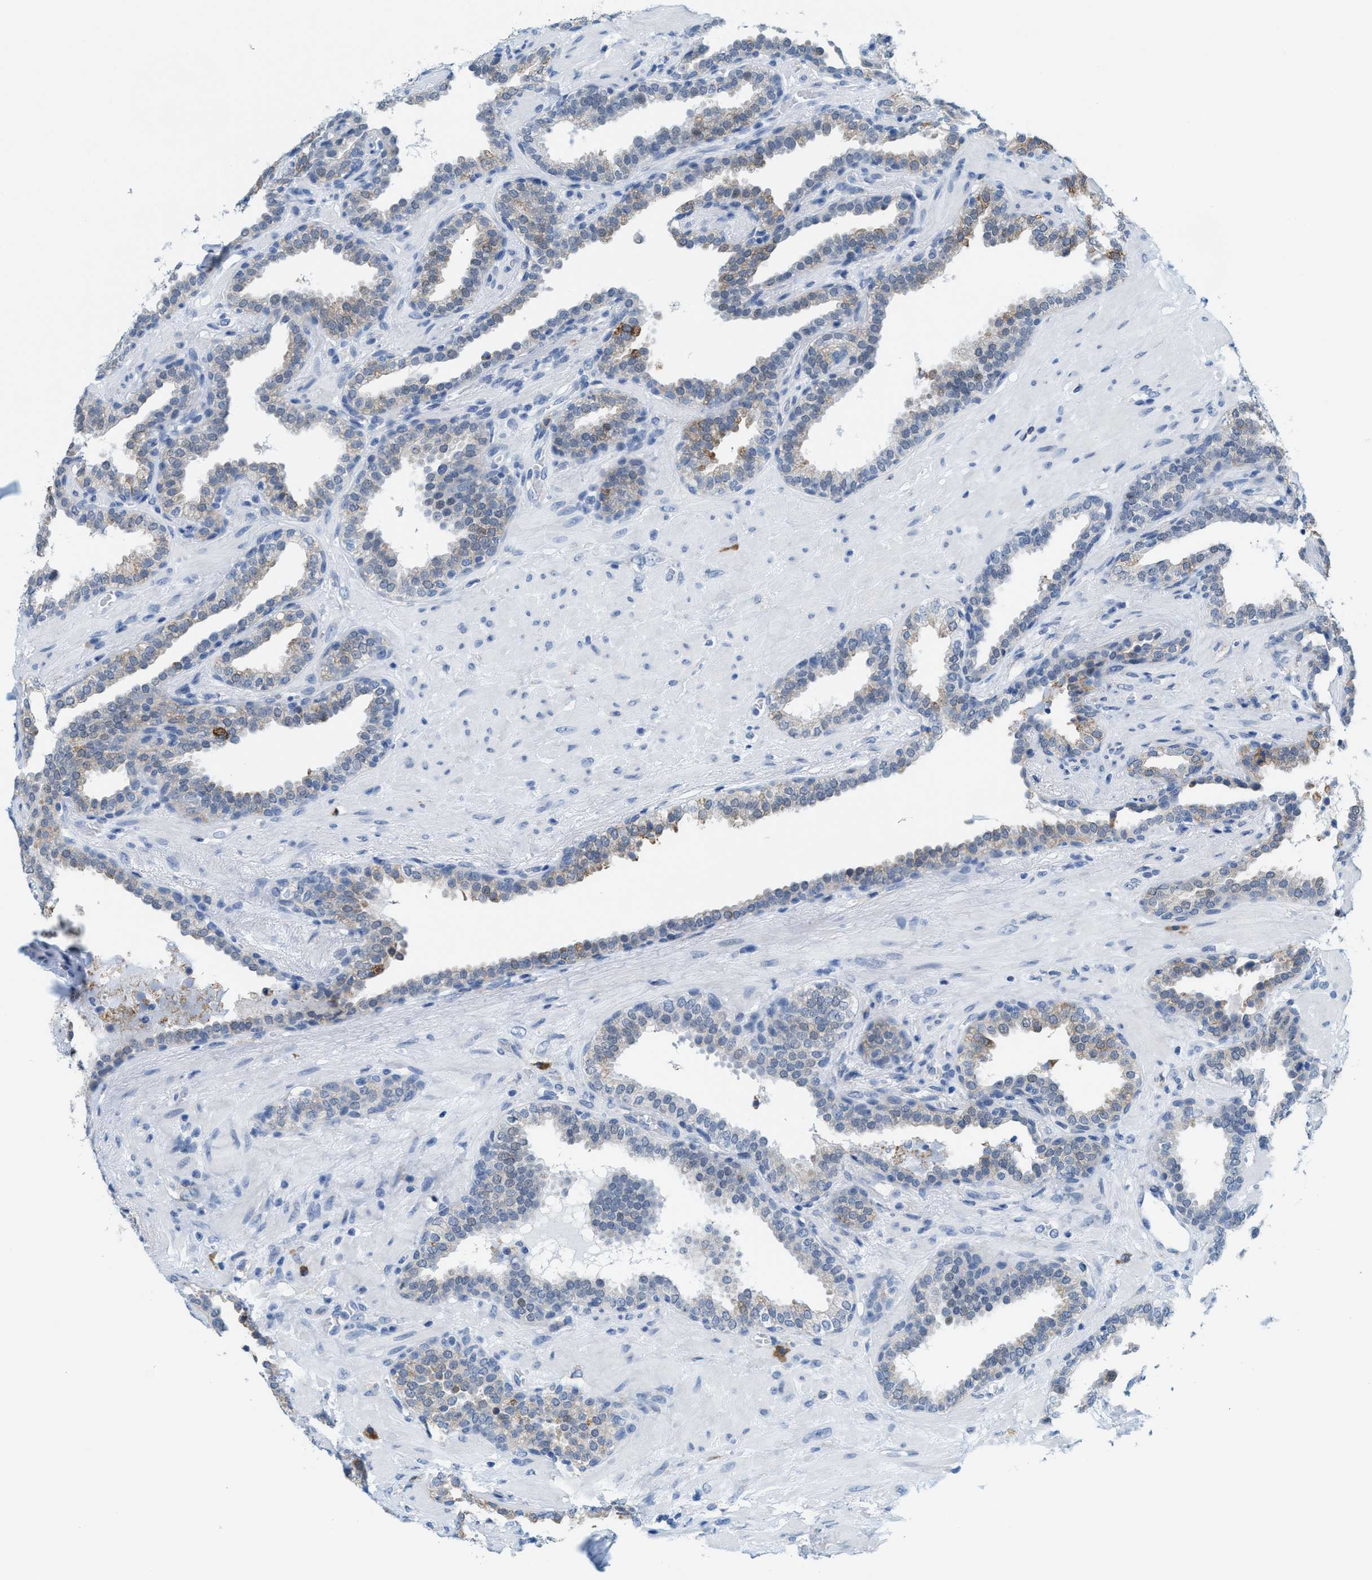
{"staining": {"intensity": "moderate", "quantity": "<25%", "location": "cytoplasmic/membranous"}, "tissue": "prostate", "cell_type": "Glandular cells", "image_type": "normal", "snomed": [{"axis": "morphology", "description": "Normal tissue, NOS"}, {"axis": "topography", "description": "Prostate"}], "caption": "Prostate stained with DAB (3,3'-diaminobenzidine) immunohistochemistry (IHC) exhibits low levels of moderate cytoplasmic/membranous staining in about <25% of glandular cells. Nuclei are stained in blue.", "gene": "KIFC3", "patient": {"sex": "male", "age": 51}}